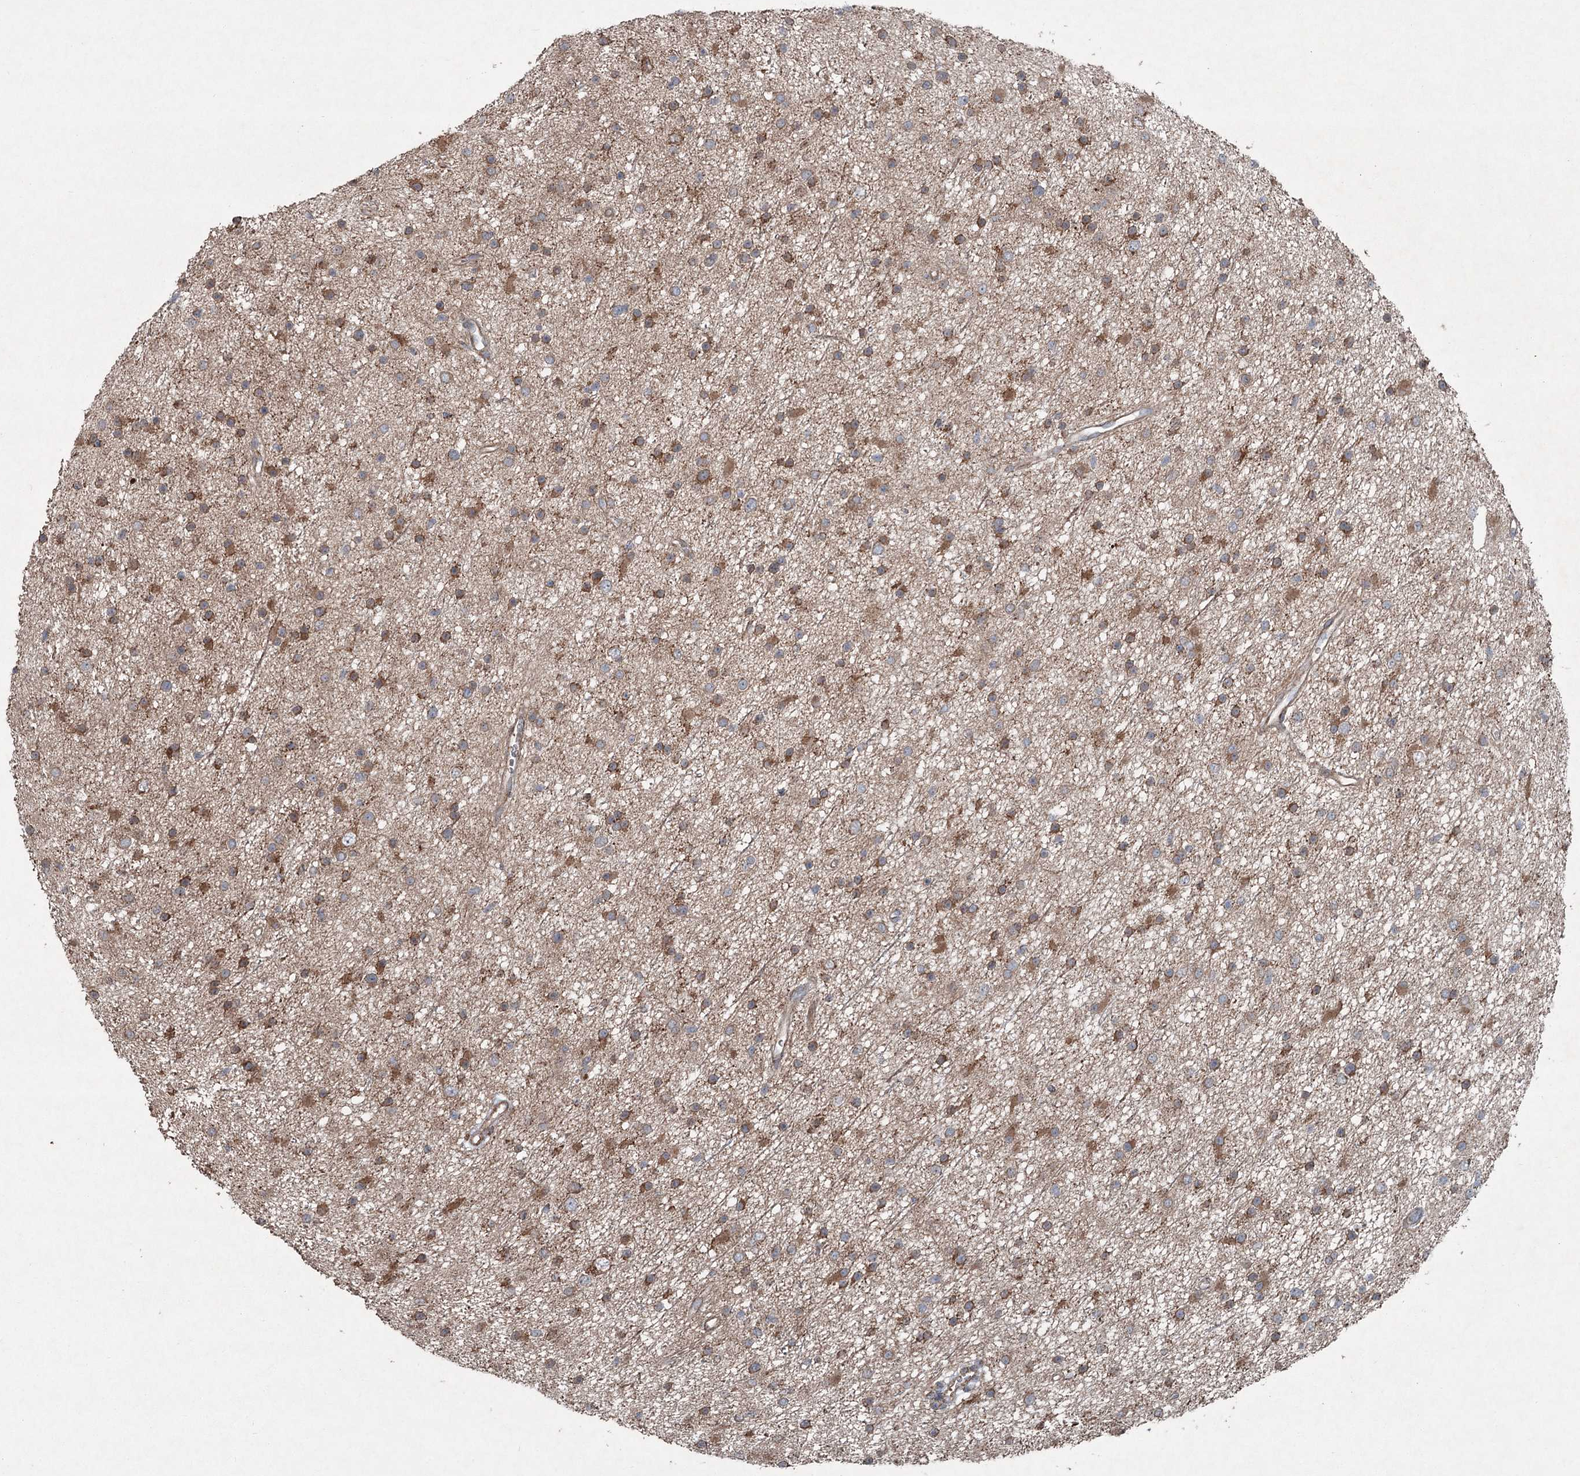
{"staining": {"intensity": "moderate", "quantity": ">75%", "location": "cytoplasmic/membranous"}, "tissue": "glioma", "cell_type": "Tumor cells", "image_type": "cancer", "snomed": [{"axis": "morphology", "description": "Glioma, malignant, Low grade"}, {"axis": "topography", "description": "Cerebral cortex"}], "caption": "Immunohistochemistry photomicrograph of neoplastic tissue: malignant glioma (low-grade) stained using immunohistochemistry (IHC) exhibits medium levels of moderate protein expression localized specifically in the cytoplasmic/membranous of tumor cells, appearing as a cytoplasmic/membranous brown color.", "gene": "SERINC5", "patient": {"sex": "female", "age": 39}}